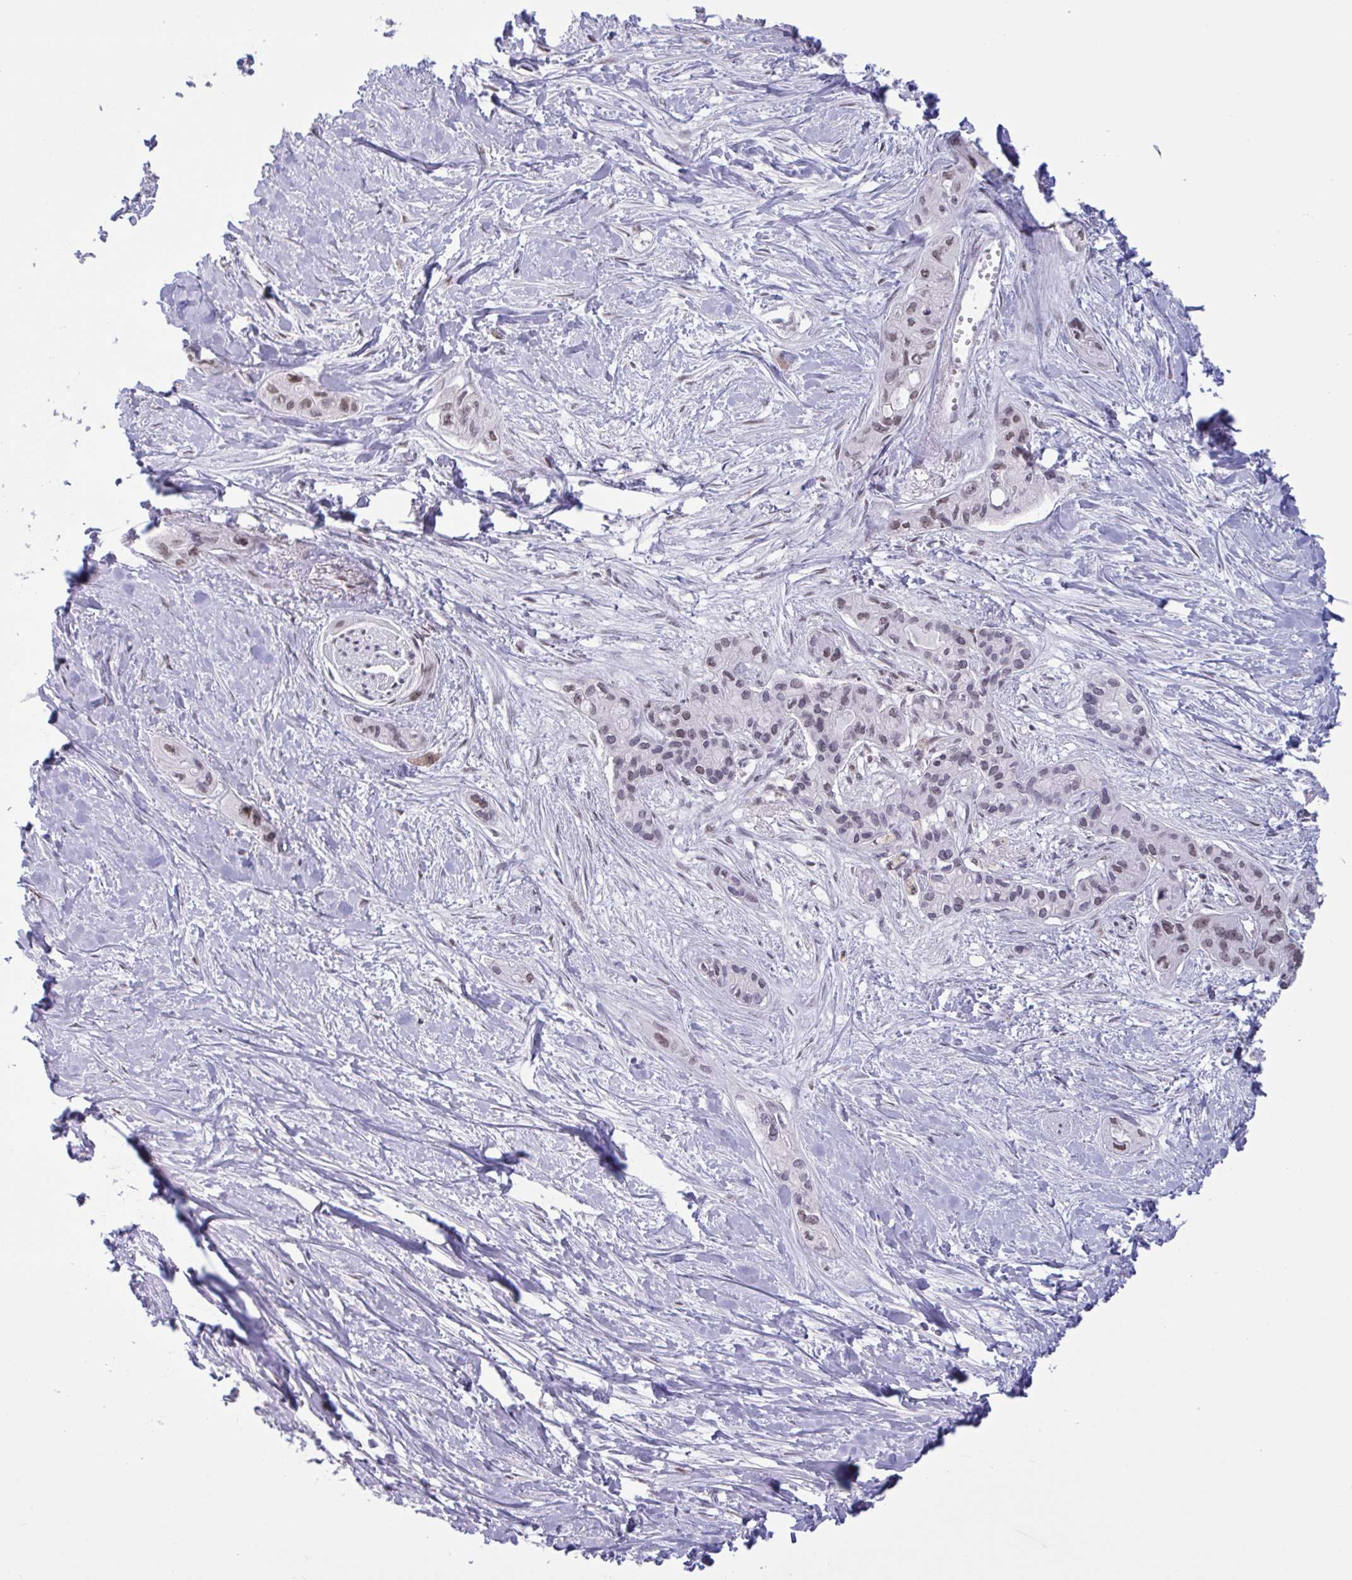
{"staining": {"intensity": "moderate", "quantity": "<25%", "location": "nuclear"}, "tissue": "pancreatic cancer", "cell_type": "Tumor cells", "image_type": "cancer", "snomed": [{"axis": "morphology", "description": "Adenocarcinoma, NOS"}, {"axis": "topography", "description": "Pancreas"}], "caption": "There is low levels of moderate nuclear positivity in tumor cells of pancreatic cancer, as demonstrated by immunohistochemical staining (brown color).", "gene": "CBFA2T2", "patient": {"sex": "female", "age": 50}}